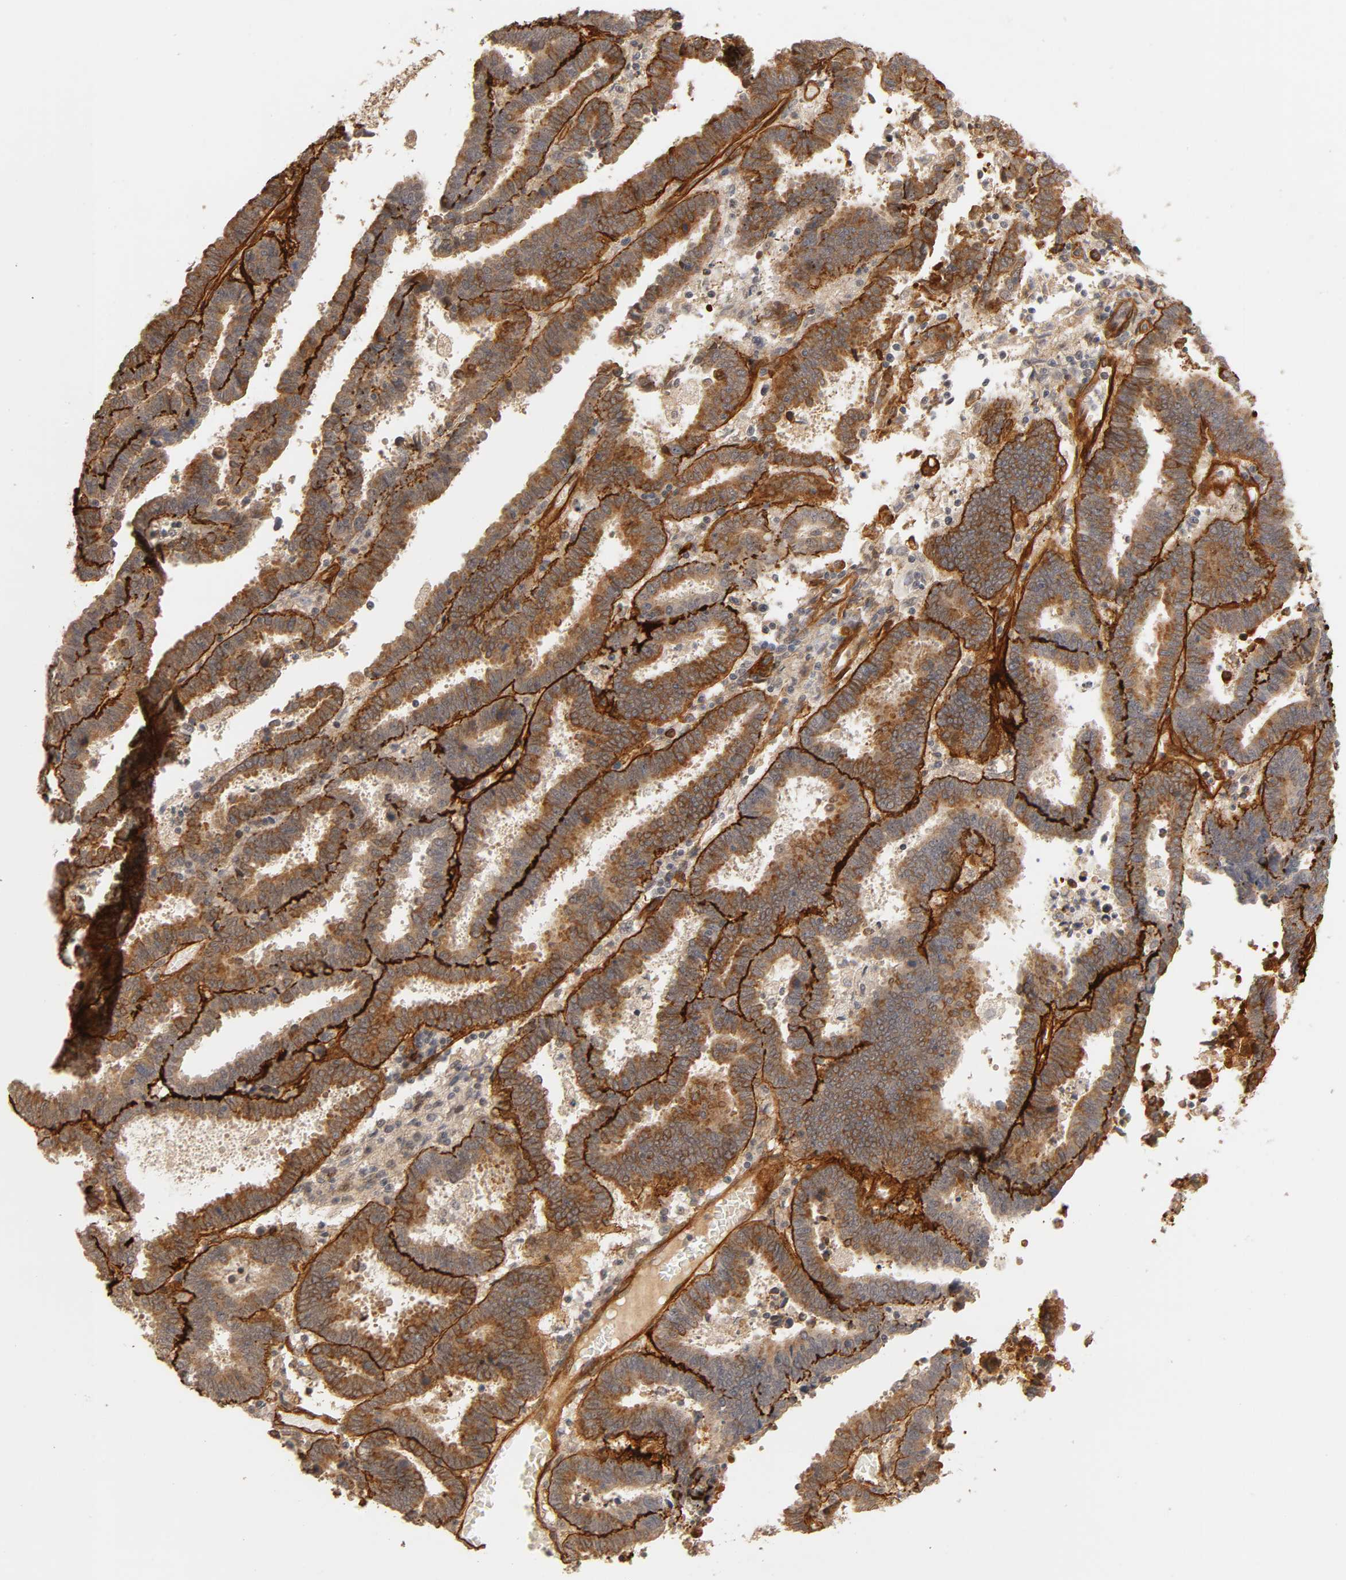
{"staining": {"intensity": "strong", "quantity": ">75%", "location": "cytoplasmic/membranous"}, "tissue": "endometrial cancer", "cell_type": "Tumor cells", "image_type": "cancer", "snomed": [{"axis": "morphology", "description": "Adenocarcinoma, NOS"}, {"axis": "topography", "description": "Uterus"}], "caption": "About >75% of tumor cells in endometrial adenocarcinoma display strong cytoplasmic/membranous protein positivity as visualized by brown immunohistochemical staining.", "gene": "LAMB1", "patient": {"sex": "female", "age": 83}}